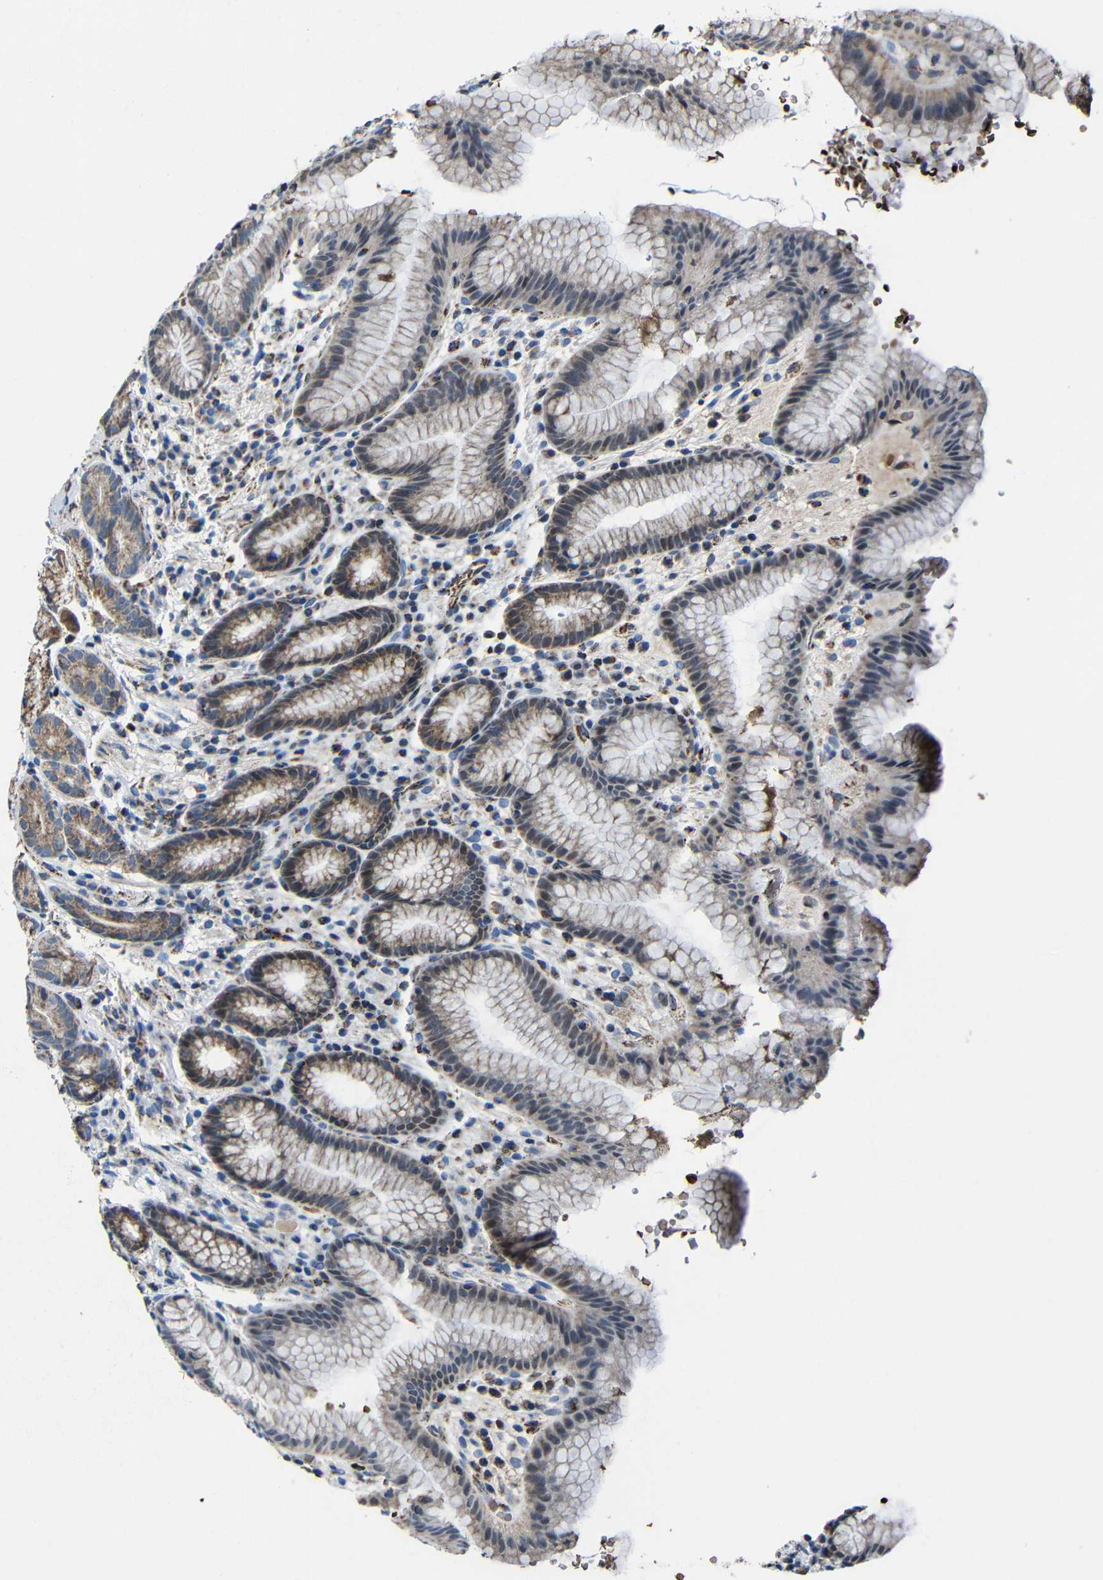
{"staining": {"intensity": "moderate", "quantity": ">75%", "location": "cytoplasmic/membranous"}, "tissue": "stomach", "cell_type": "Glandular cells", "image_type": "normal", "snomed": [{"axis": "morphology", "description": "Normal tissue, NOS"}, {"axis": "topography", "description": "Stomach, lower"}], "caption": "A brown stain shows moderate cytoplasmic/membranous staining of a protein in glandular cells of unremarkable human stomach. (DAB IHC, brown staining for protein, blue staining for nuclei).", "gene": "CA5B", "patient": {"sex": "male", "age": 52}}